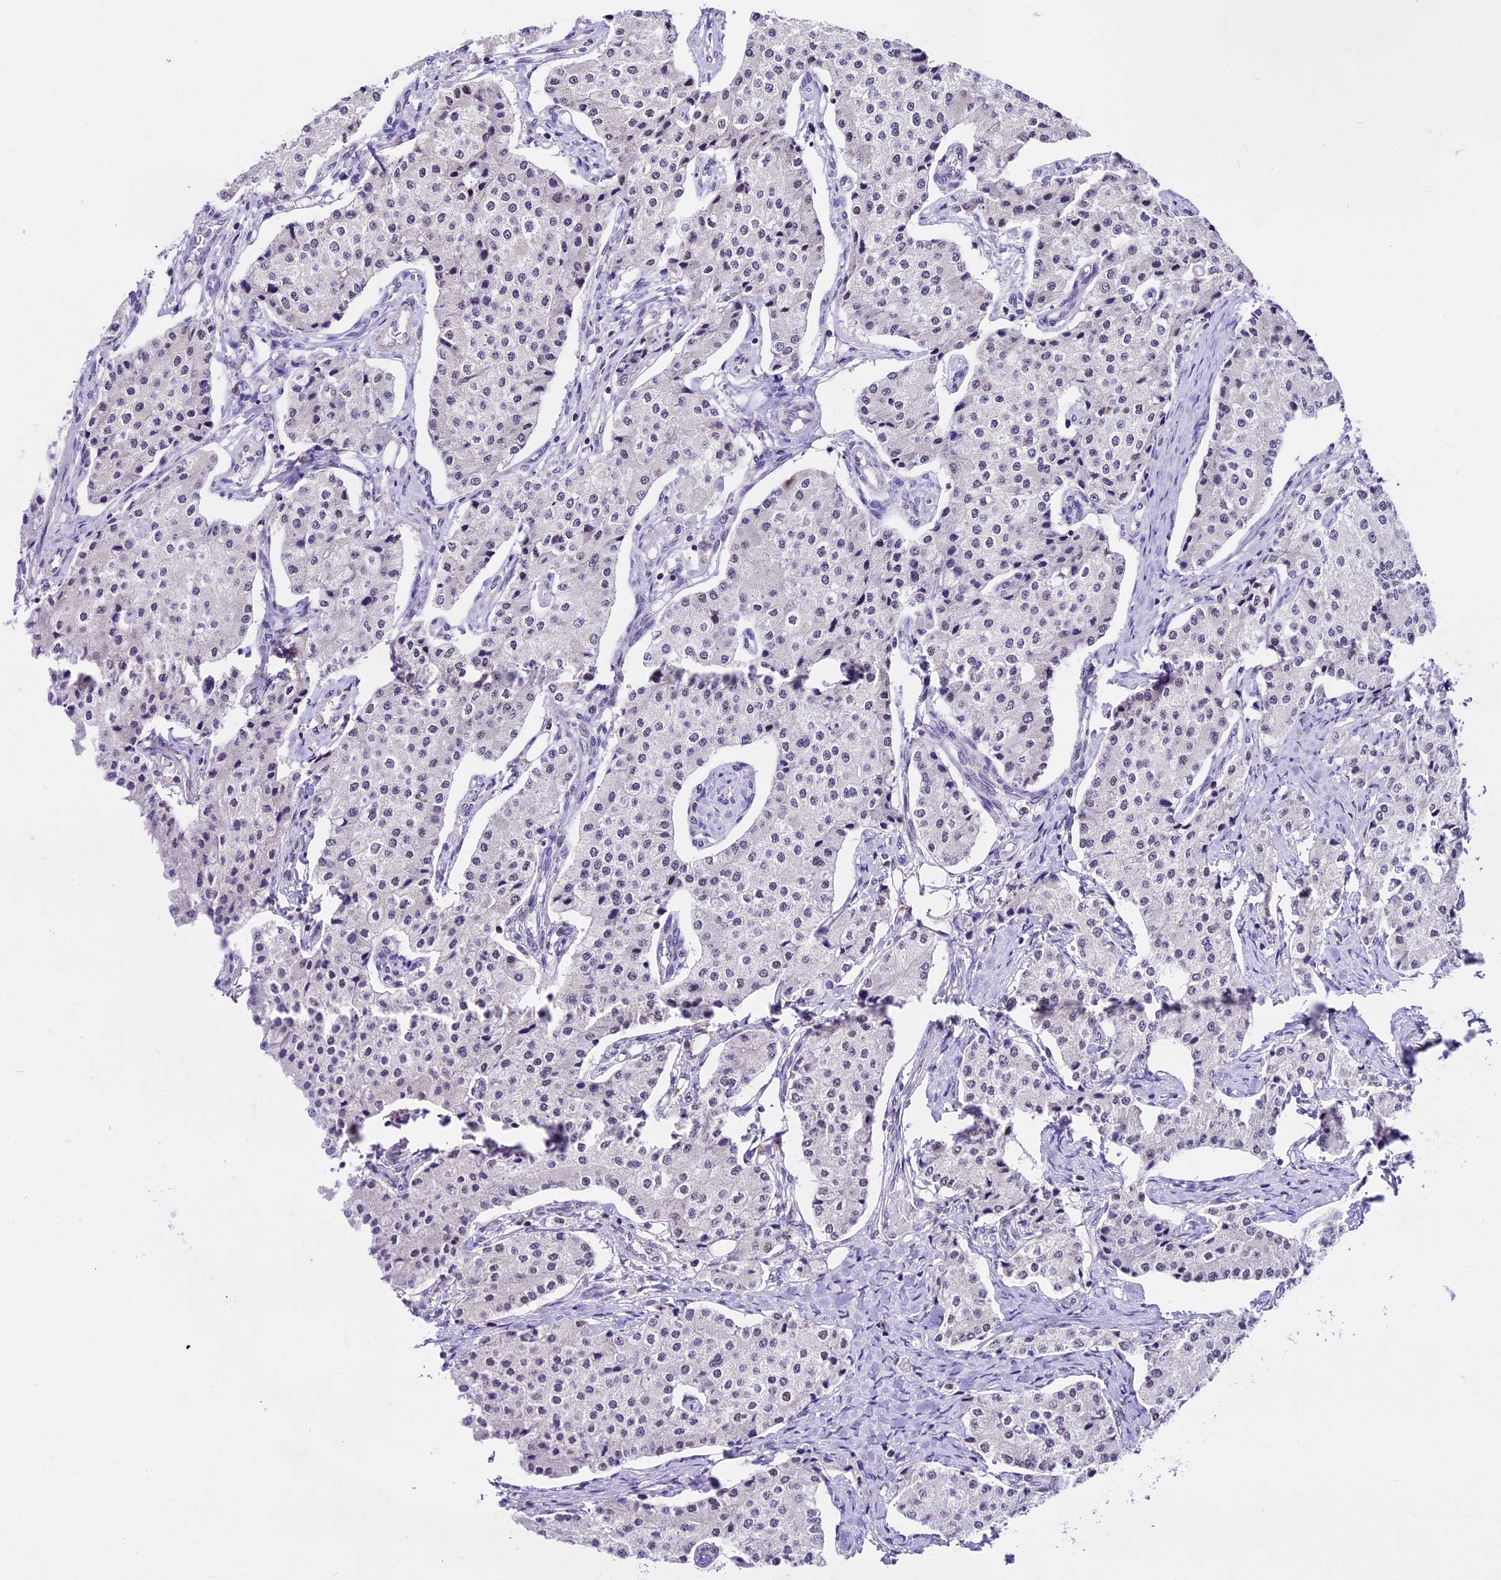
{"staining": {"intensity": "negative", "quantity": "none", "location": "none"}, "tissue": "carcinoid", "cell_type": "Tumor cells", "image_type": "cancer", "snomed": [{"axis": "morphology", "description": "Carcinoid, malignant, NOS"}, {"axis": "topography", "description": "Colon"}], "caption": "A histopathology image of human carcinoid is negative for staining in tumor cells.", "gene": "CARS2", "patient": {"sex": "female", "age": 52}}